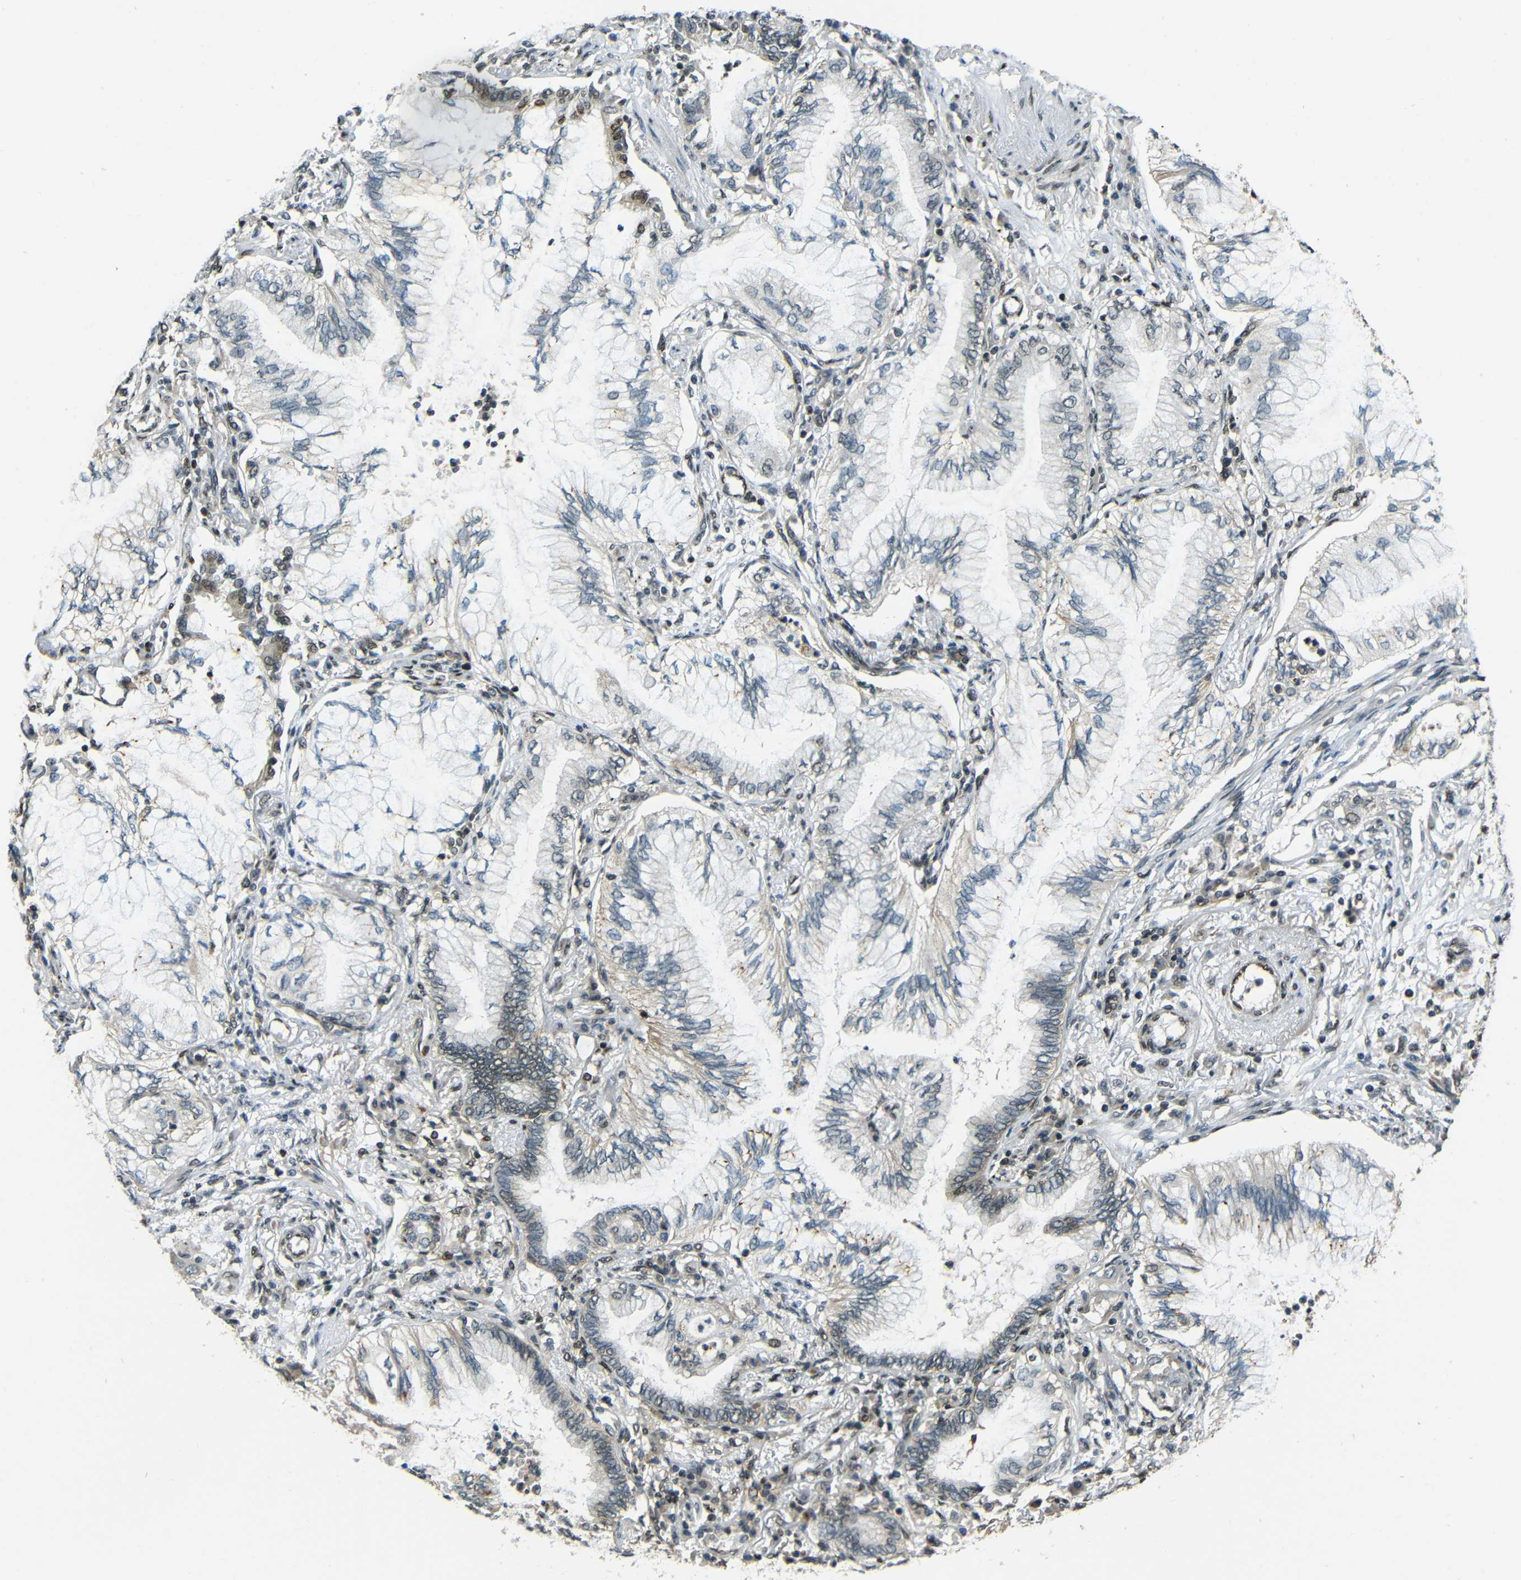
{"staining": {"intensity": "negative", "quantity": "none", "location": "none"}, "tissue": "lung cancer", "cell_type": "Tumor cells", "image_type": "cancer", "snomed": [{"axis": "morphology", "description": "Normal tissue, NOS"}, {"axis": "morphology", "description": "Adenocarcinoma, NOS"}, {"axis": "topography", "description": "Bronchus"}, {"axis": "topography", "description": "Lung"}], "caption": "A photomicrograph of lung adenocarcinoma stained for a protein shows no brown staining in tumor cells.", "gene": "PSIP1", "patient": {"sex": "female", "age": 70}}